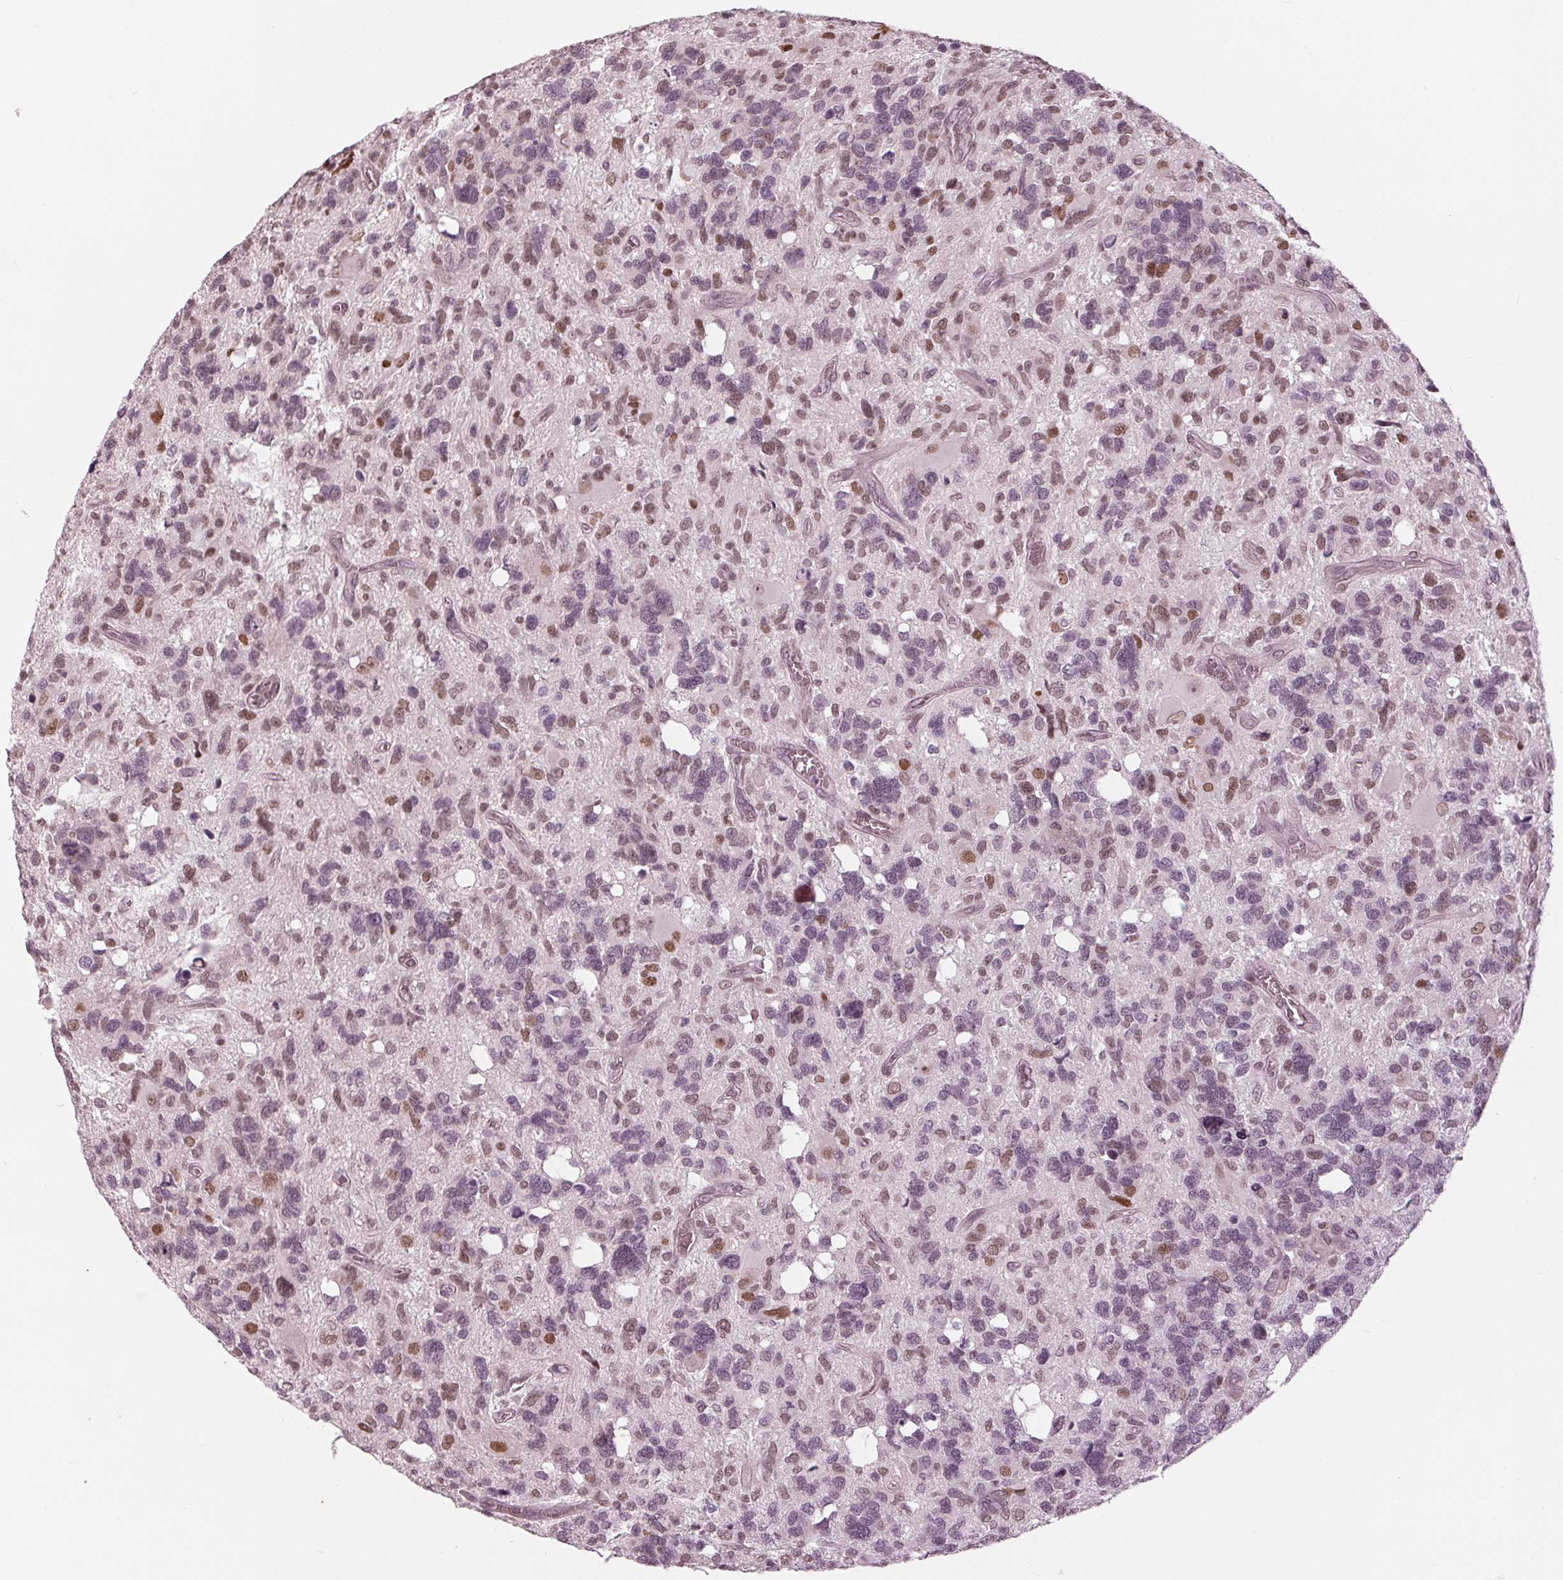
{"staining": {"intensity": "moderate", "quantity": "<25%", "location": "nuclear"}, "tissue": "glioma", "cell_type": "Tumor cells", "image_type": "cancer", "snomed": [{"axis": "morphology", "description": "Glioma, malignant, High grade"}, {"axis": "topography", "description": "Brain"}], "caption": "Glioma tissue exhibits moderate nuclear positivity in about <25% of tumor cells", "gene": "DNMT3L", "patient": {"sex": "male", "age": 49}}